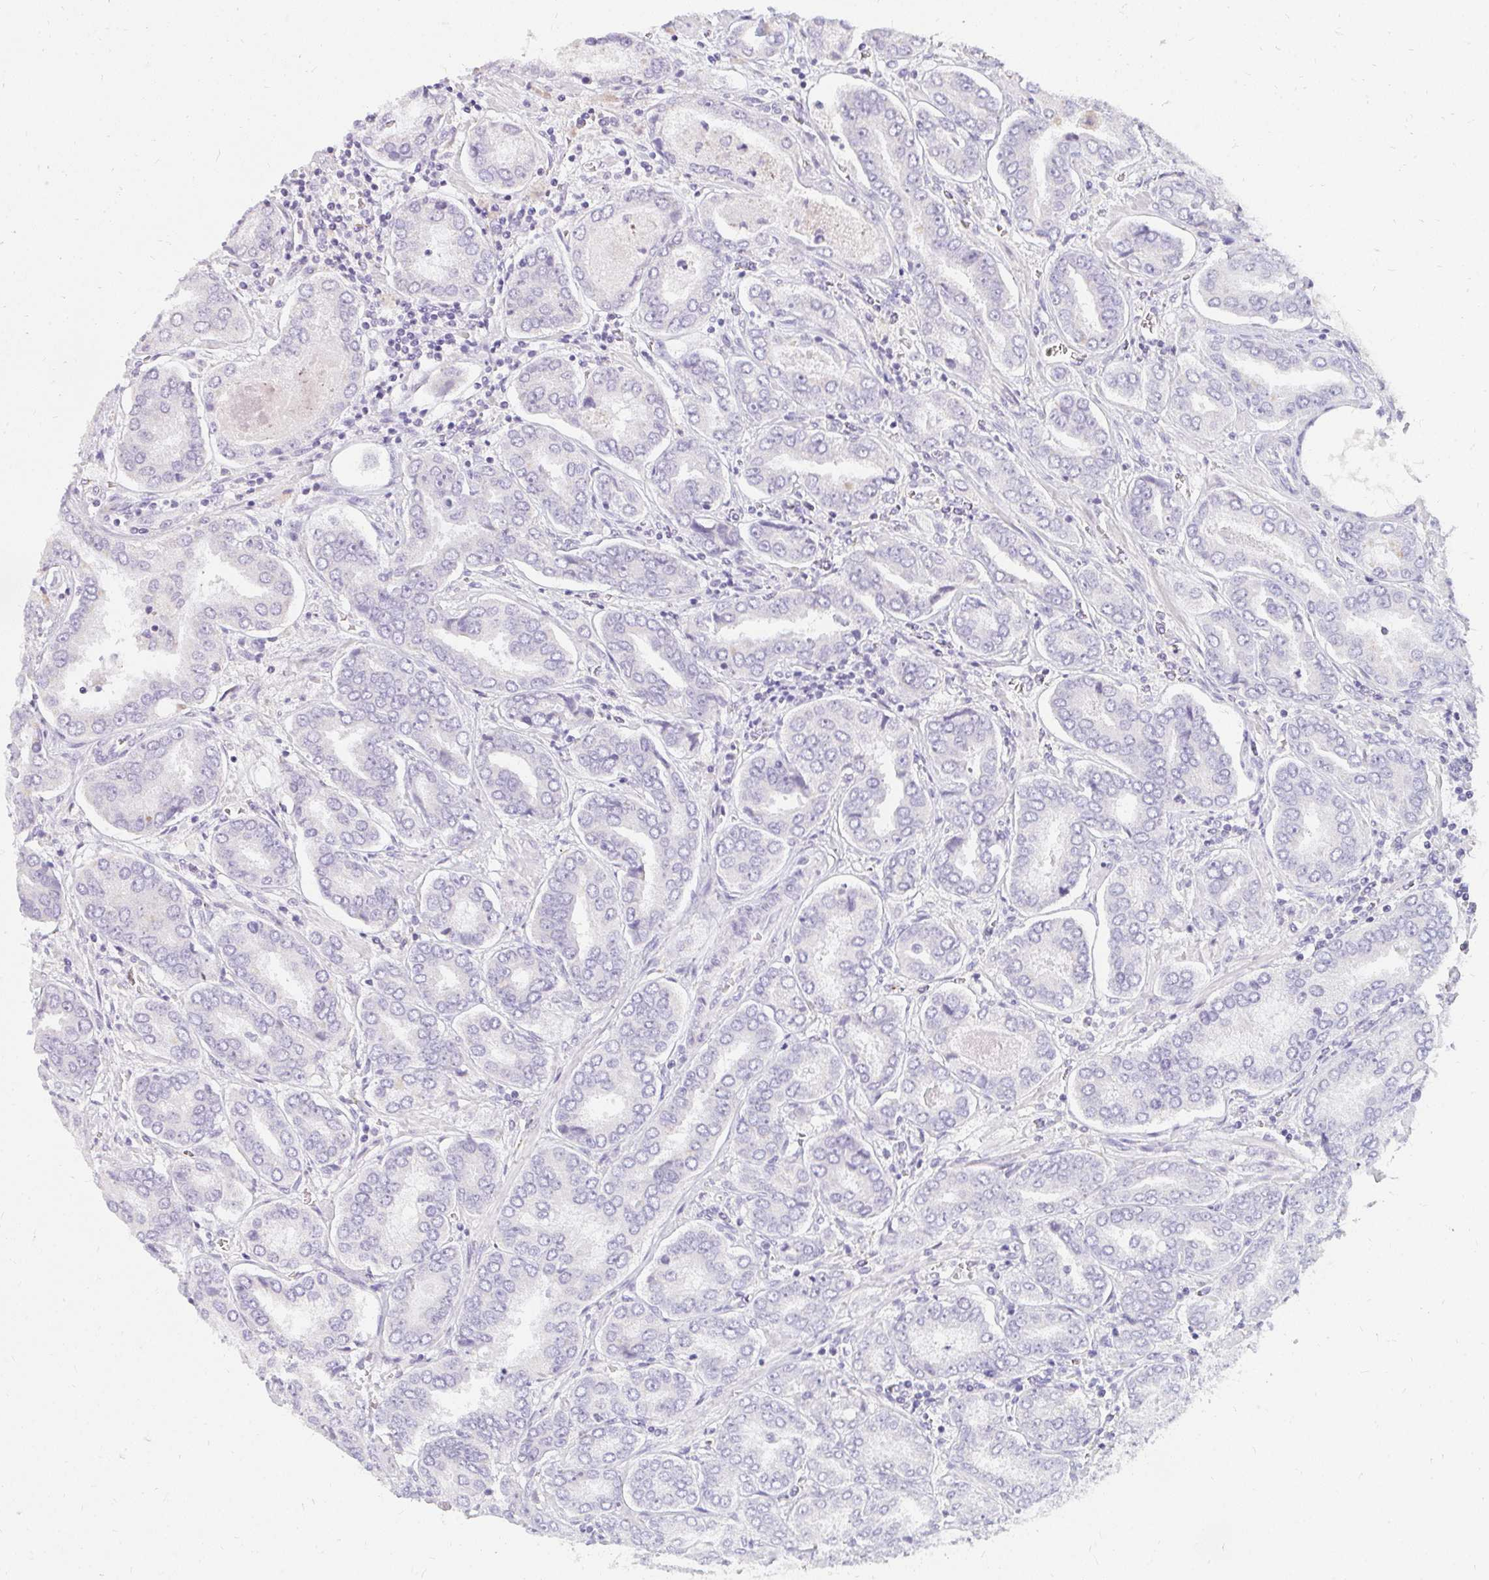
{"staining": {"intensity": "negative", "quantity": "none", "location": "none"}, "tissue": "prostate cancer", "cell_type": "Tumor cells", "image_type": "cancer", "snomed": [{"axis": "morphology", "description": "Adenocarcinoma, High grade"}, {"axis": "topography", "description": "Prostate"}], "caption": "Immunohistochemical staining of human prostate adenocarcinoma (high-grade) displays no significant staining in tumor cells.", "gene": "PPP1R3G", "patient": {"sex": "male", "age": 72}}